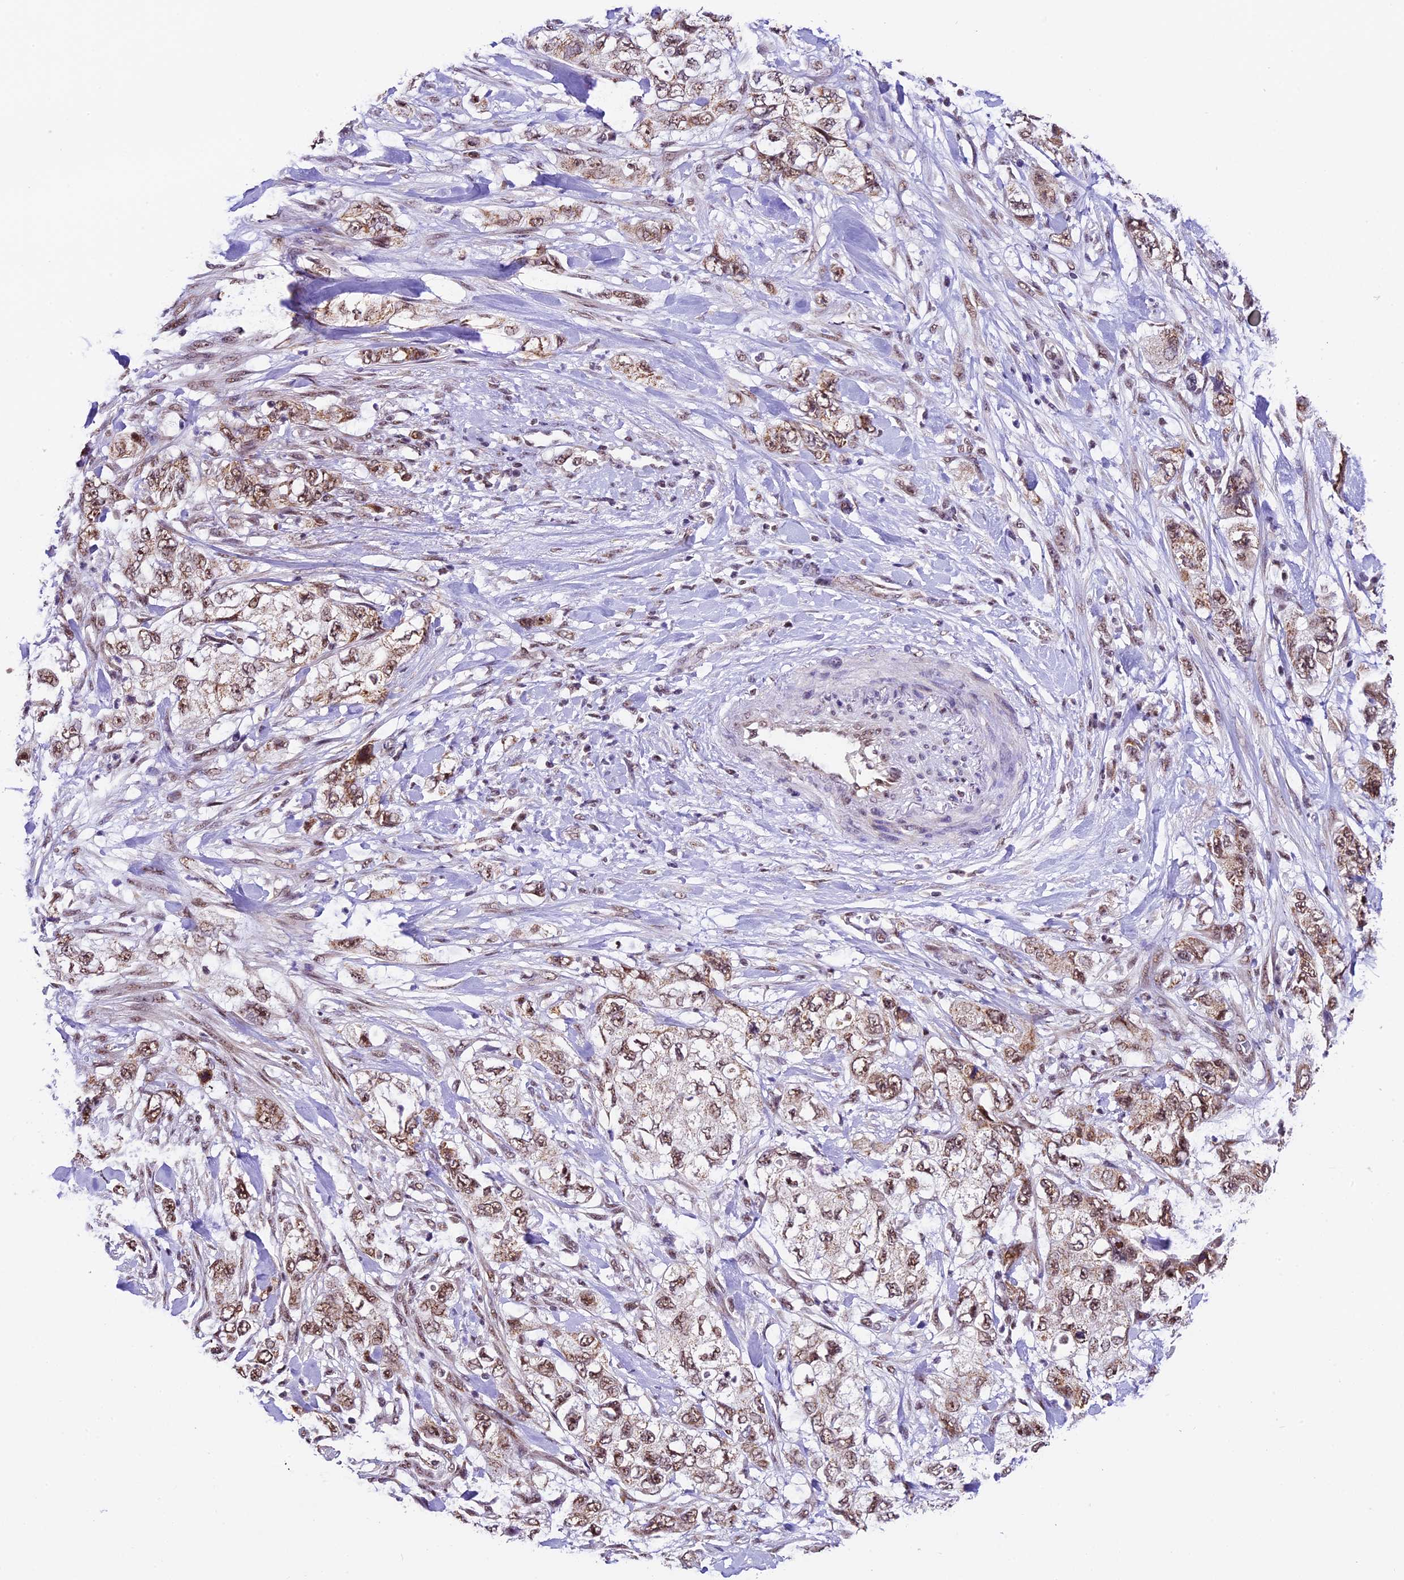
{"staining": {"intensity": "moderate", "quantity": ">75%", "location": "nuclear"}, "tissue": "pancreatic cancer", "cell_type": "Tumor cells", "image_type": "cancer", "snomed": [{"axis": "morphology", "description": "Adenocarcinoma, NOS"}, {"axis": "topography", "description": "Pancreas"}], "caption": "Moderate nuclear expression is seen in about >75% of tumor cells in pancreatic cancer (adenocarcinoma).", "gene": "CARS2", "patient": {"sex": "female", "age": 73}}